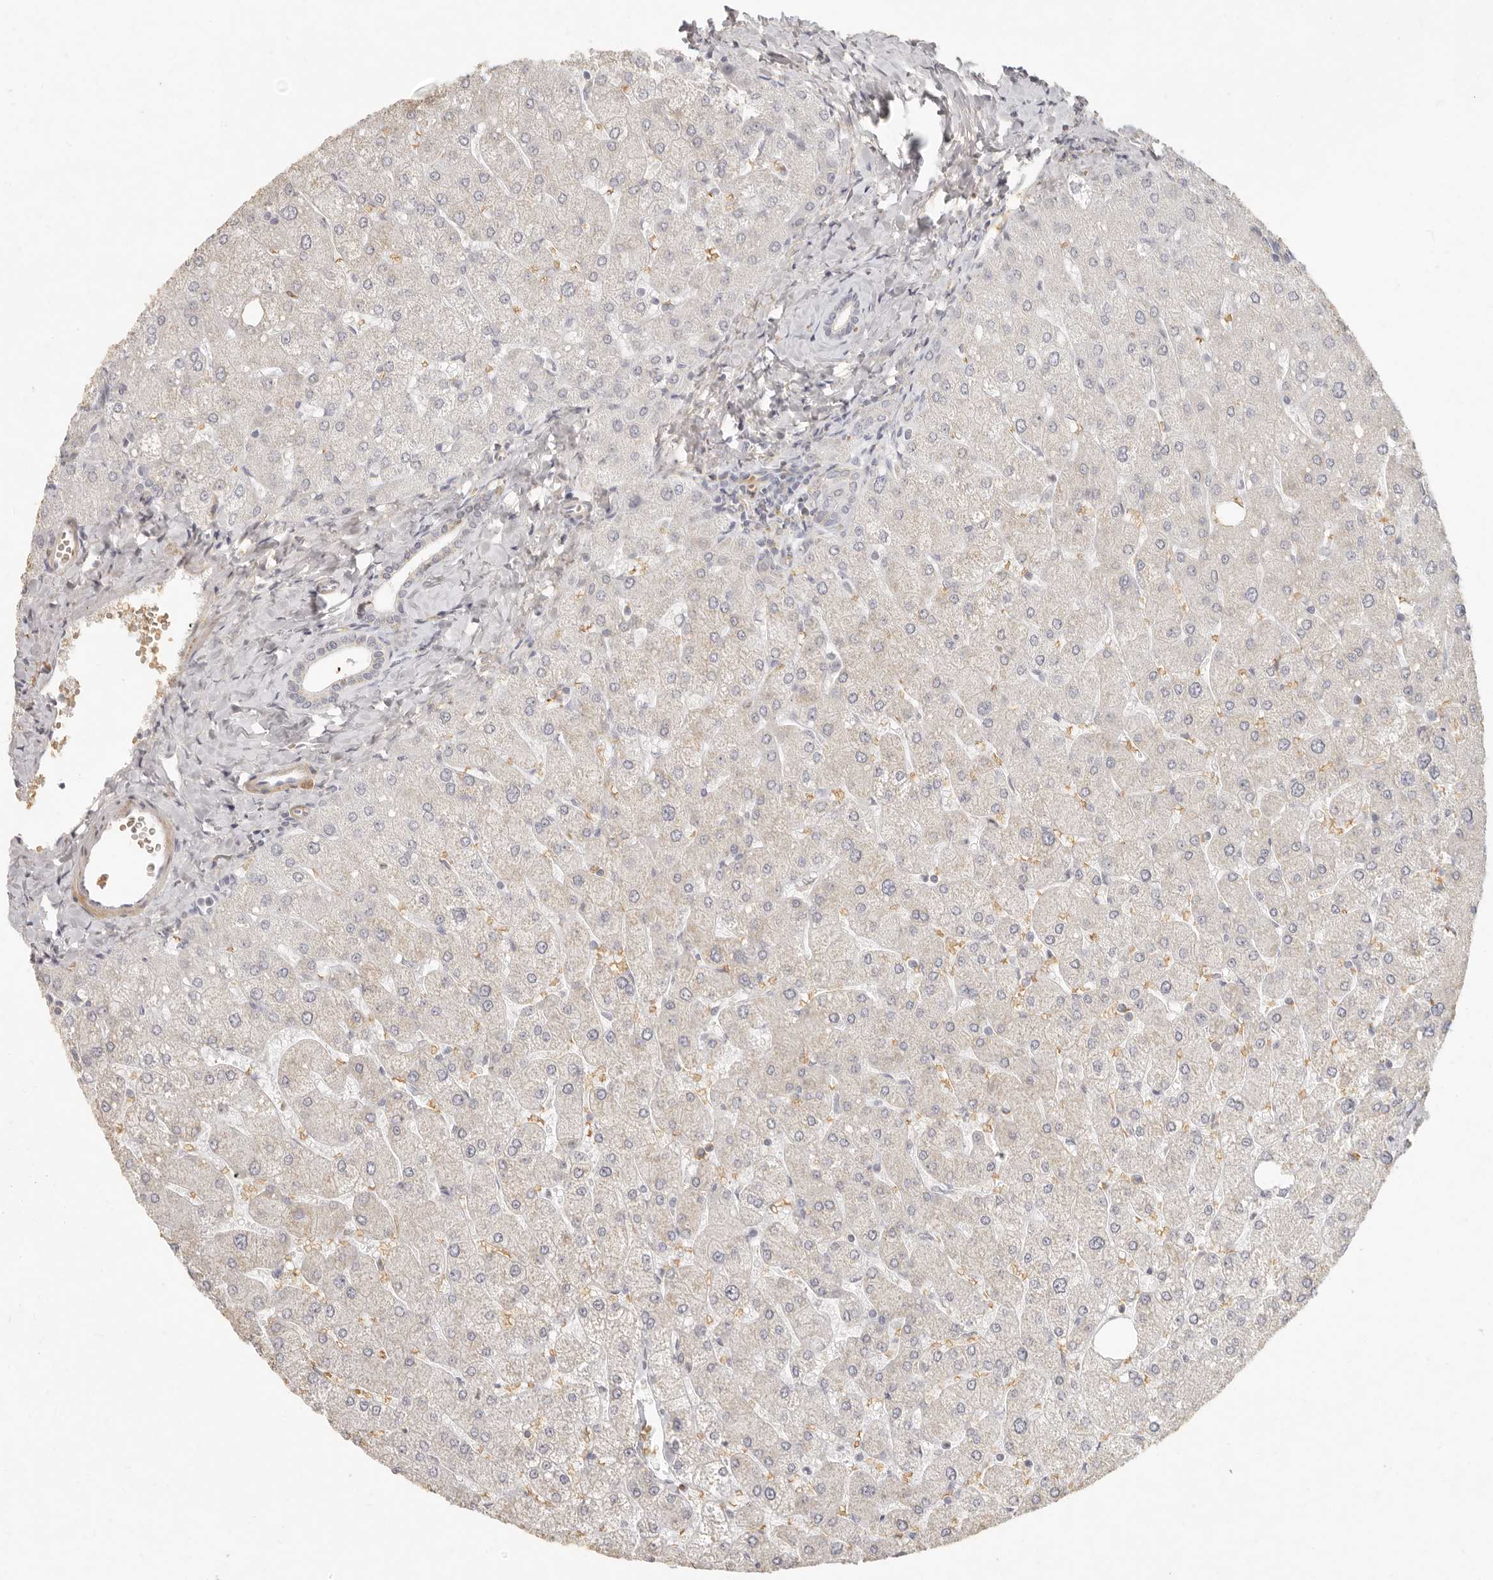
{"staining": {"intensity": "negative", "quantity": "none", "location": "none"}, "tissue": "liver", "cell_type": "Cholangiocytes", "image_type": "normal", "snomed": [{"axis": "morphology", "description": "Normal tissue, NOS"}, {"axis": "topography", "description": "Liver"}], "caption": "Immunohistochemistry (IHC) of benign liver demonstrates no positivity in cholangiocytes.", "gene": "NIBAN1", "patient": {"sex": "male", "age": 55}}